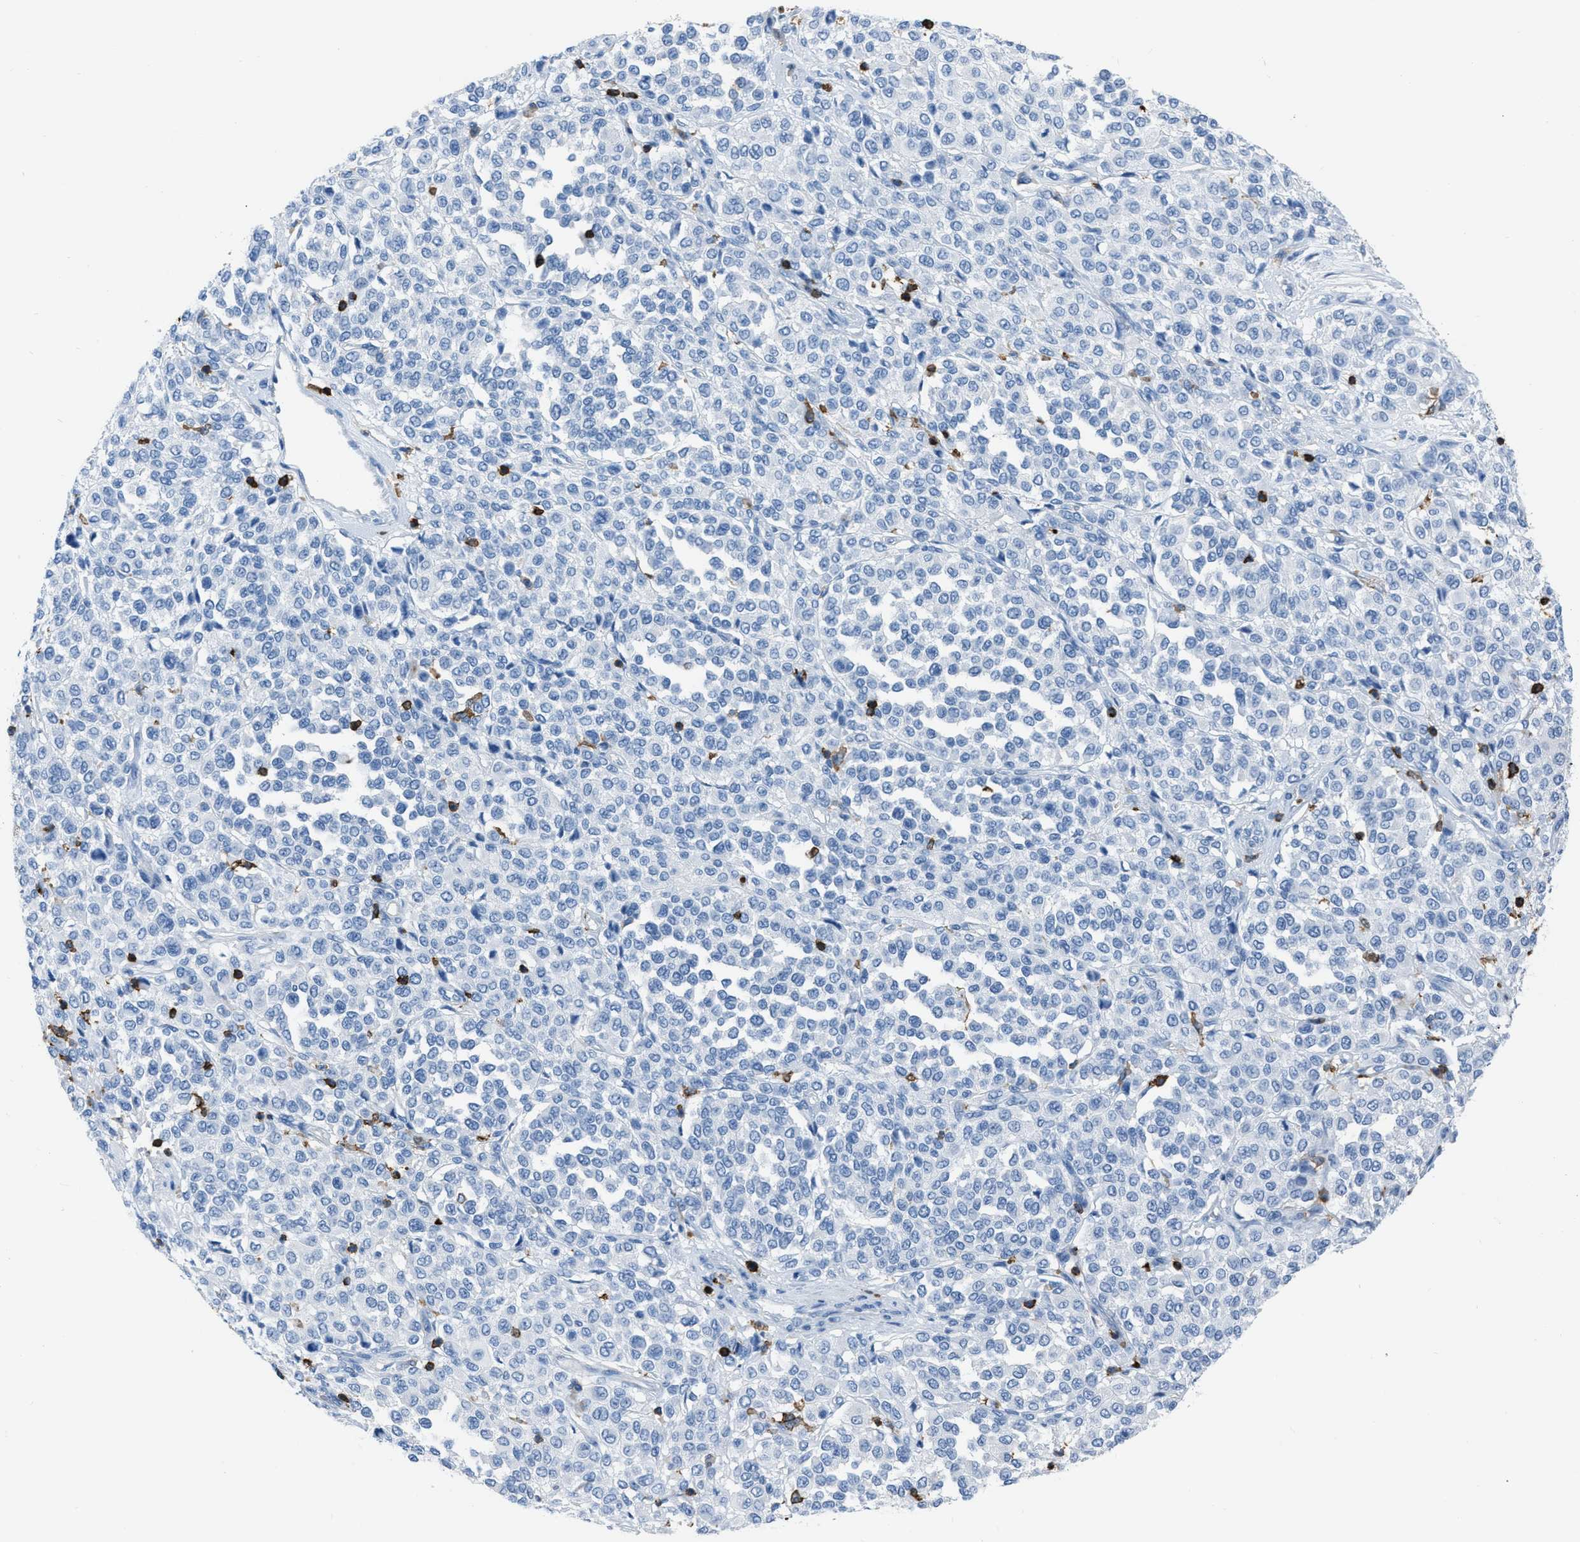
{"staining": {"intensity": "negative", "quantity": "none", "location": "none"}, "tissue": "melanoma", "cell_type": "Tumor cells", "image_type": "cancer", "snomed": [{"axis": "morphology", "description": "Malignant melanoma, Metastatic site"}, {"axis": "topography", "description": "Pancreas"}], "caption": "There is no significant staining in tumor cells of malignant melanoma (metastatic site).", "gene": "LSP1", "patient": {"sex": "female", "age": 30}}